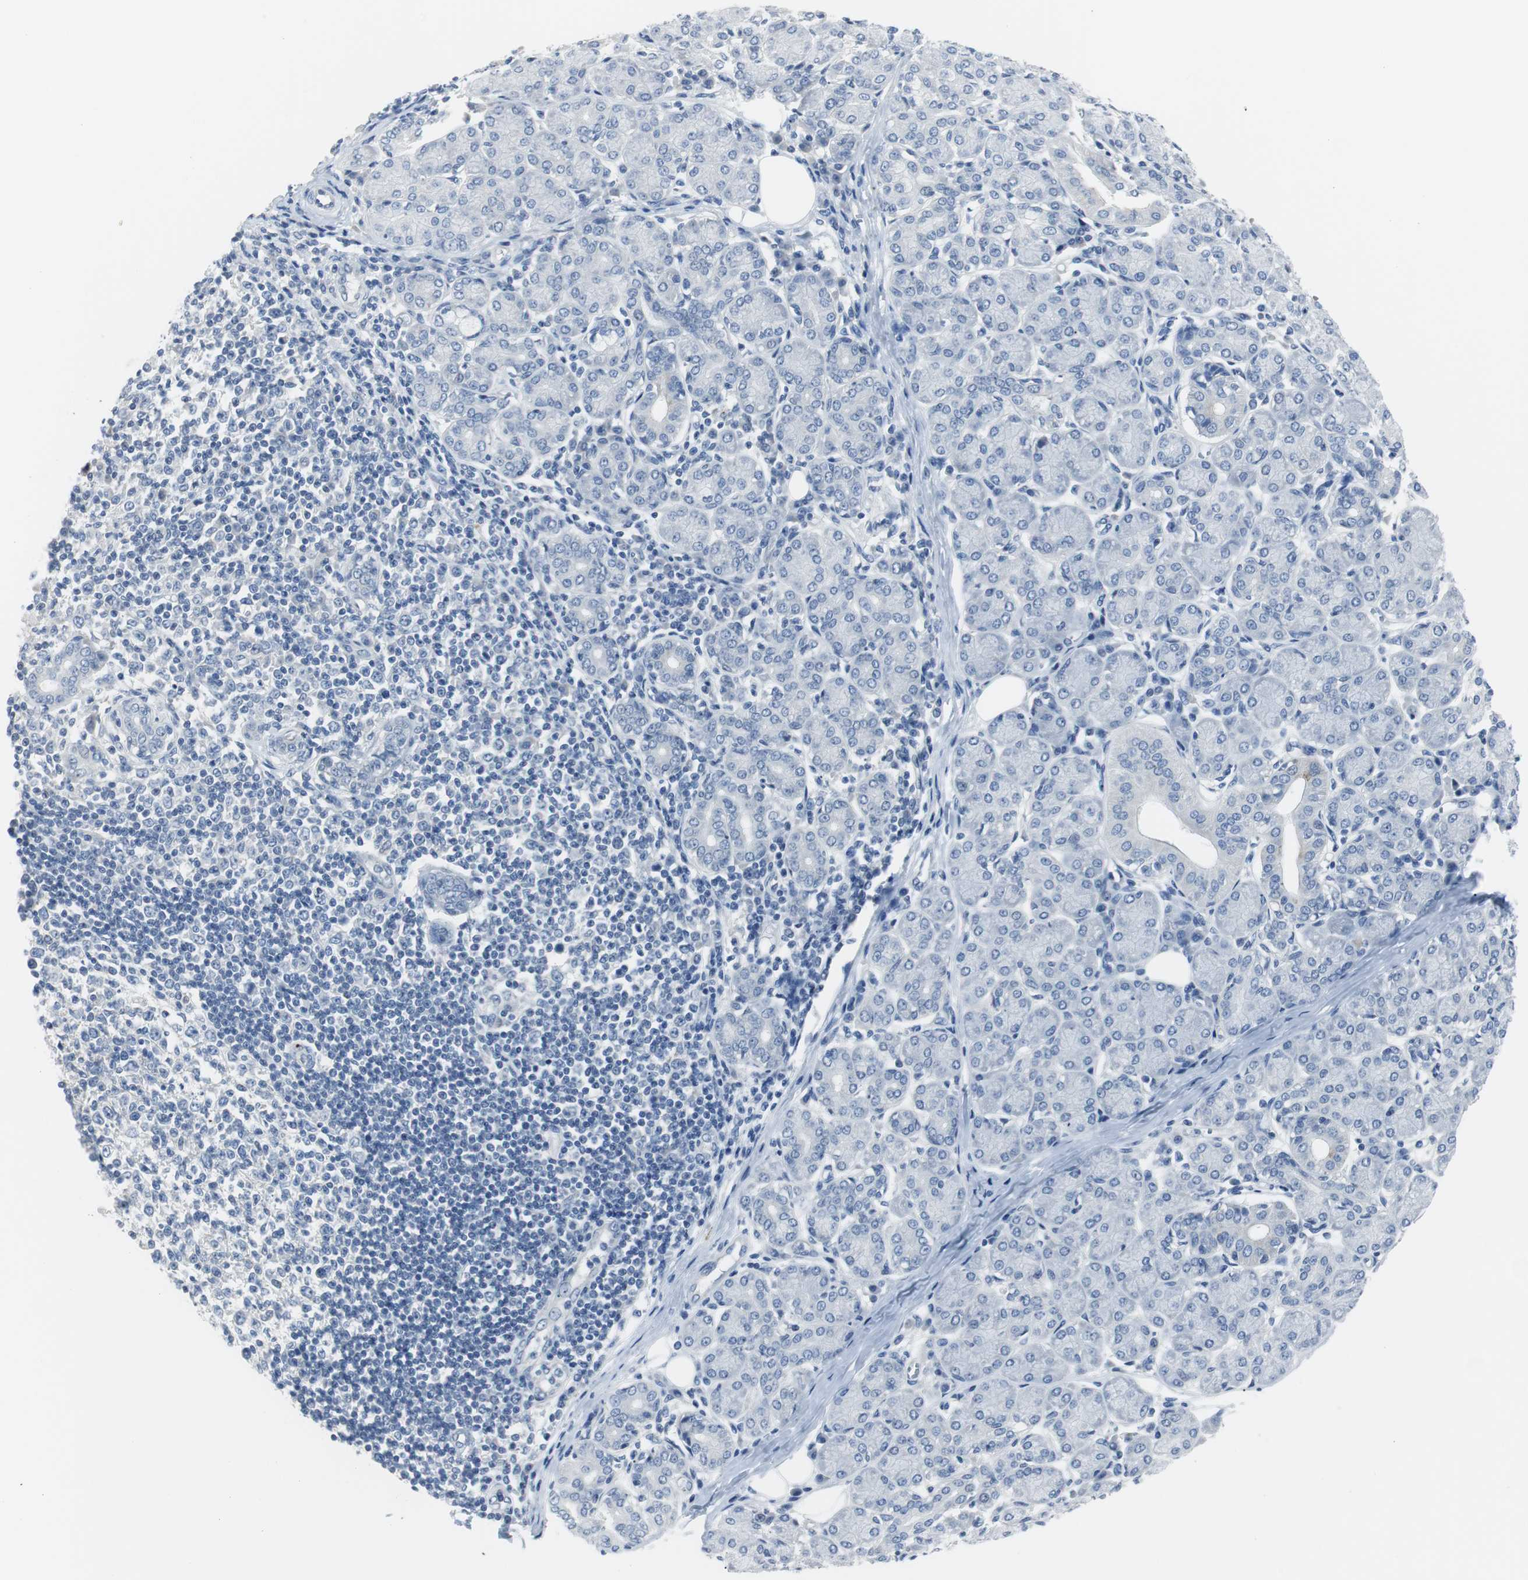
{"staining": {"intensity": "negative", "quantity": "none", "location": "none"}, "tissue": "salivary gland", "cell_type": "Glandular cells", "image_type": "normal", "snomed": [{"axis": "morphology", "description": "Normal tissue, NOS"}, {"axis": "morphology", "description": "Inflammation, NOS"}, {"axis": "topography", "description": "Lymph node"}, {"axis": "topography", "description": "Salivary gland"}], "caption": "Salivary gland was stained to show a protein in brown. There is no significant positivity in glandular cells. (Immunohistochemistry, brightfield microscopy, high magnification).", "gene": "RASA1", "patient": {"sex": "male", "age": 3}}